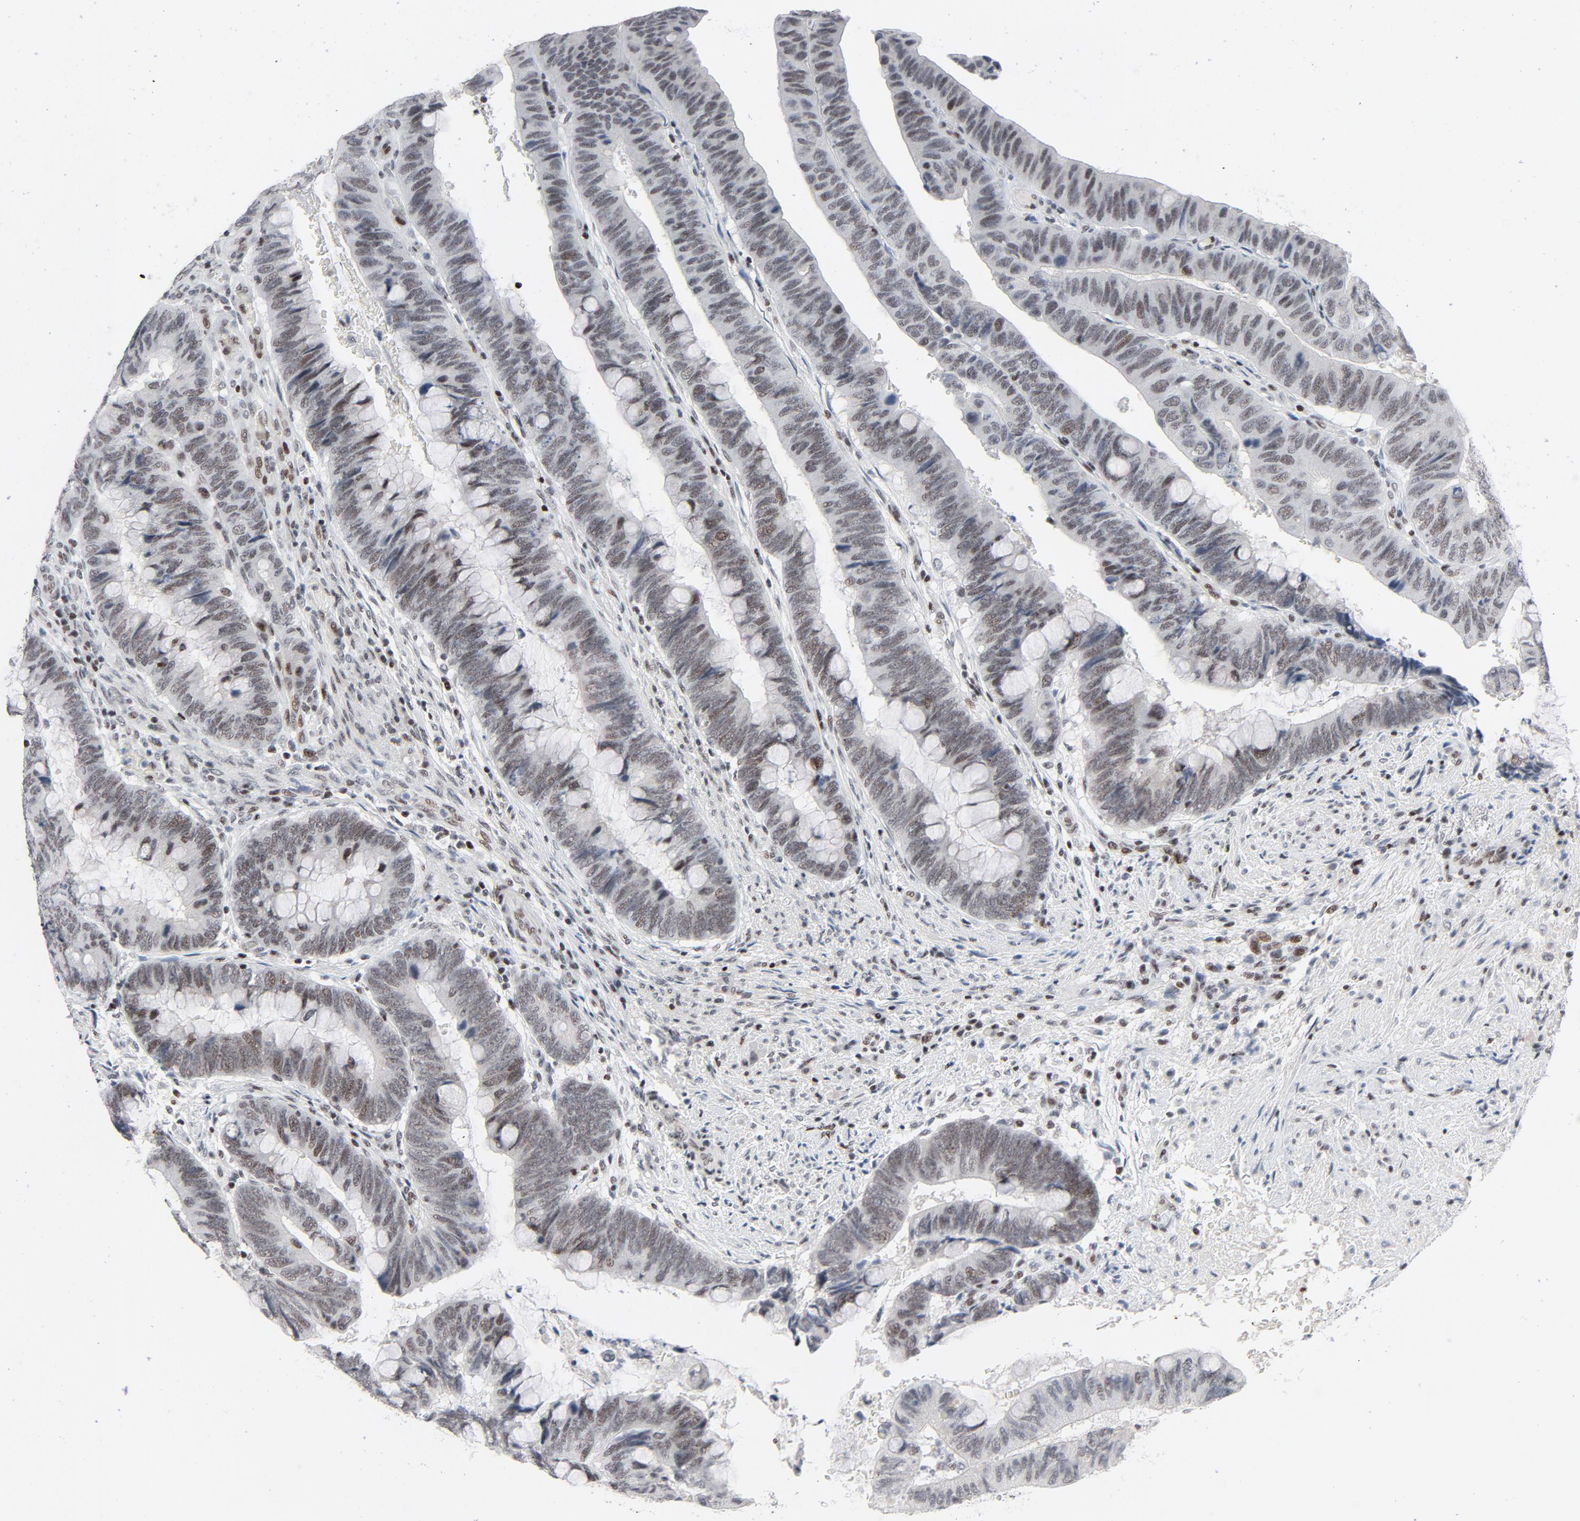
{"staining": {"intensity": "weak", "quantity": "25%-75%", "location": "nuclear"}, "tissue": "colorectal cancer", "cell_type": "Tumor cells", "image_type": "cancer", "snomed": [{"axis": "morphology", "description": "Normal tissue, NOS"}, {"axis": "morphology", "description": "Adenocarcinoma, NOS"}, {"axis": "topography", "description": "Rectum"}], "caption": "DAB immunohistochemical staining of colorectal cancer demonstrates weak nuclear protein expression in about 25%-75% of tumor cells.", "gene": "GABPA", "patient": {"sex": "male", "age": 92}}